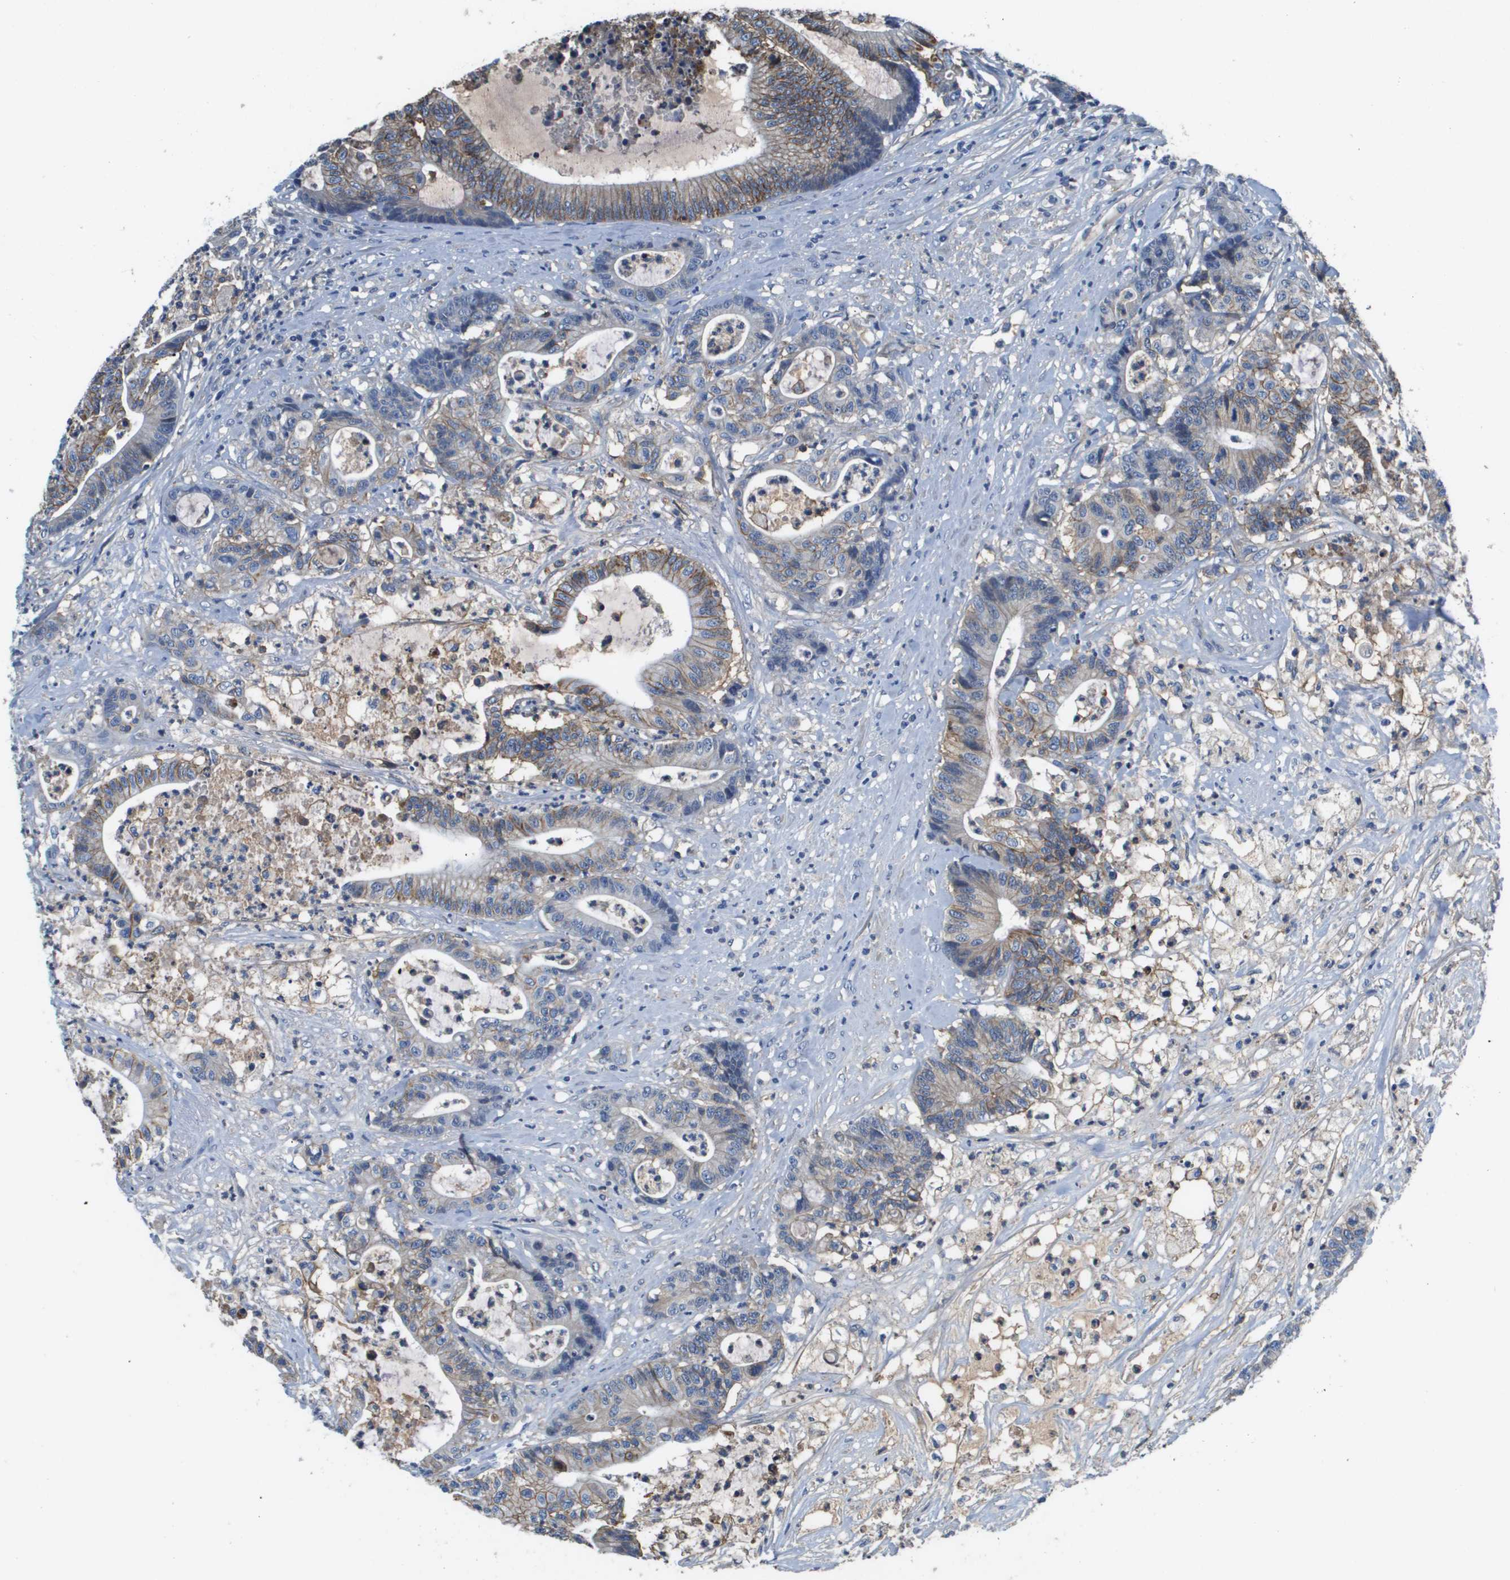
{"staining": {"intensity": "weak", "quantity": "25%-75%", "location": "cytoplasmic/membranous"}, "tissue": "colorectal cancer", "cell_type": "Tumor cells", "image_type": "cancer", "snomed": [{"axis": "morphology", "description": "Adenocarcinoma, NOS"}, {"axis": "topography", "description": "Colon"}], "caption": "Immunohistochemistry (IHC) (DAB) staining of human colorectal cancer exhibits weak cytoplasmic/membranous protein expression in approximately 25%-75% of tumor cells. (Stains: DAB in brown, nuclei in blue, Microscopy: brightfield microscopy at high magnification).", "gene": "SLC16A3", "patient": {"sex": "female", "age": 84}}